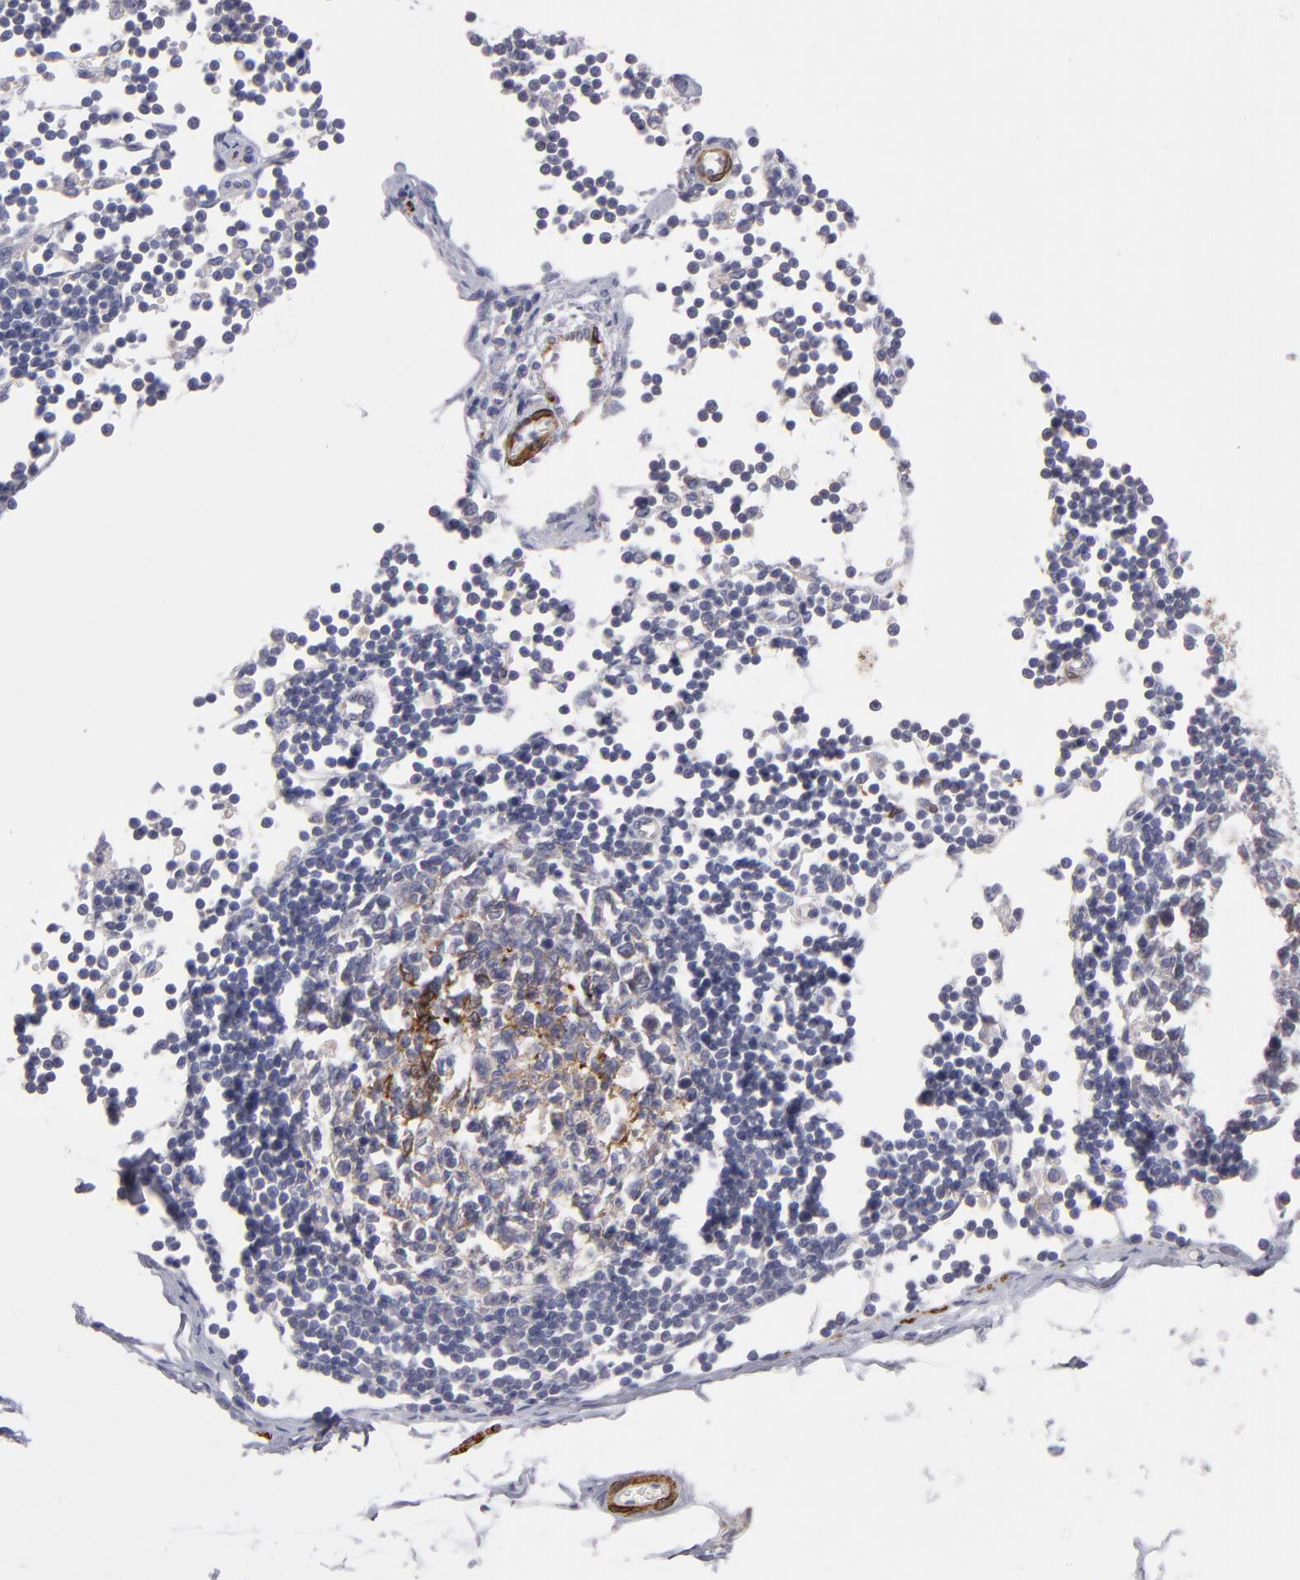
{"staining": {"intensity": "negative", "quantity": "none", "location": "none"}, "tissue": "adipose tissue", "cell_type": "Adipocytes", "image_type": "normal", "snomed": [{"axis": "morphology", "description": "Normal tissue, NOS"}, {"axis": "morphology", "description": "Adenocarcinoma, NOS"}, {"axis": "topography", "description": "Colon"}, {"axis": "topography", "description": "Peripheral nerve tissue"}], "caption": "Immunohistochemistry photomicrograph of unremarkable adipose tissue: human adipose tissue stained with DAB (3,3'-diaminobenzidine) shows no significant protein expression in adipocytes.", "gene": "SLMAP", "patient": {"sex": "male", "age": 14}}